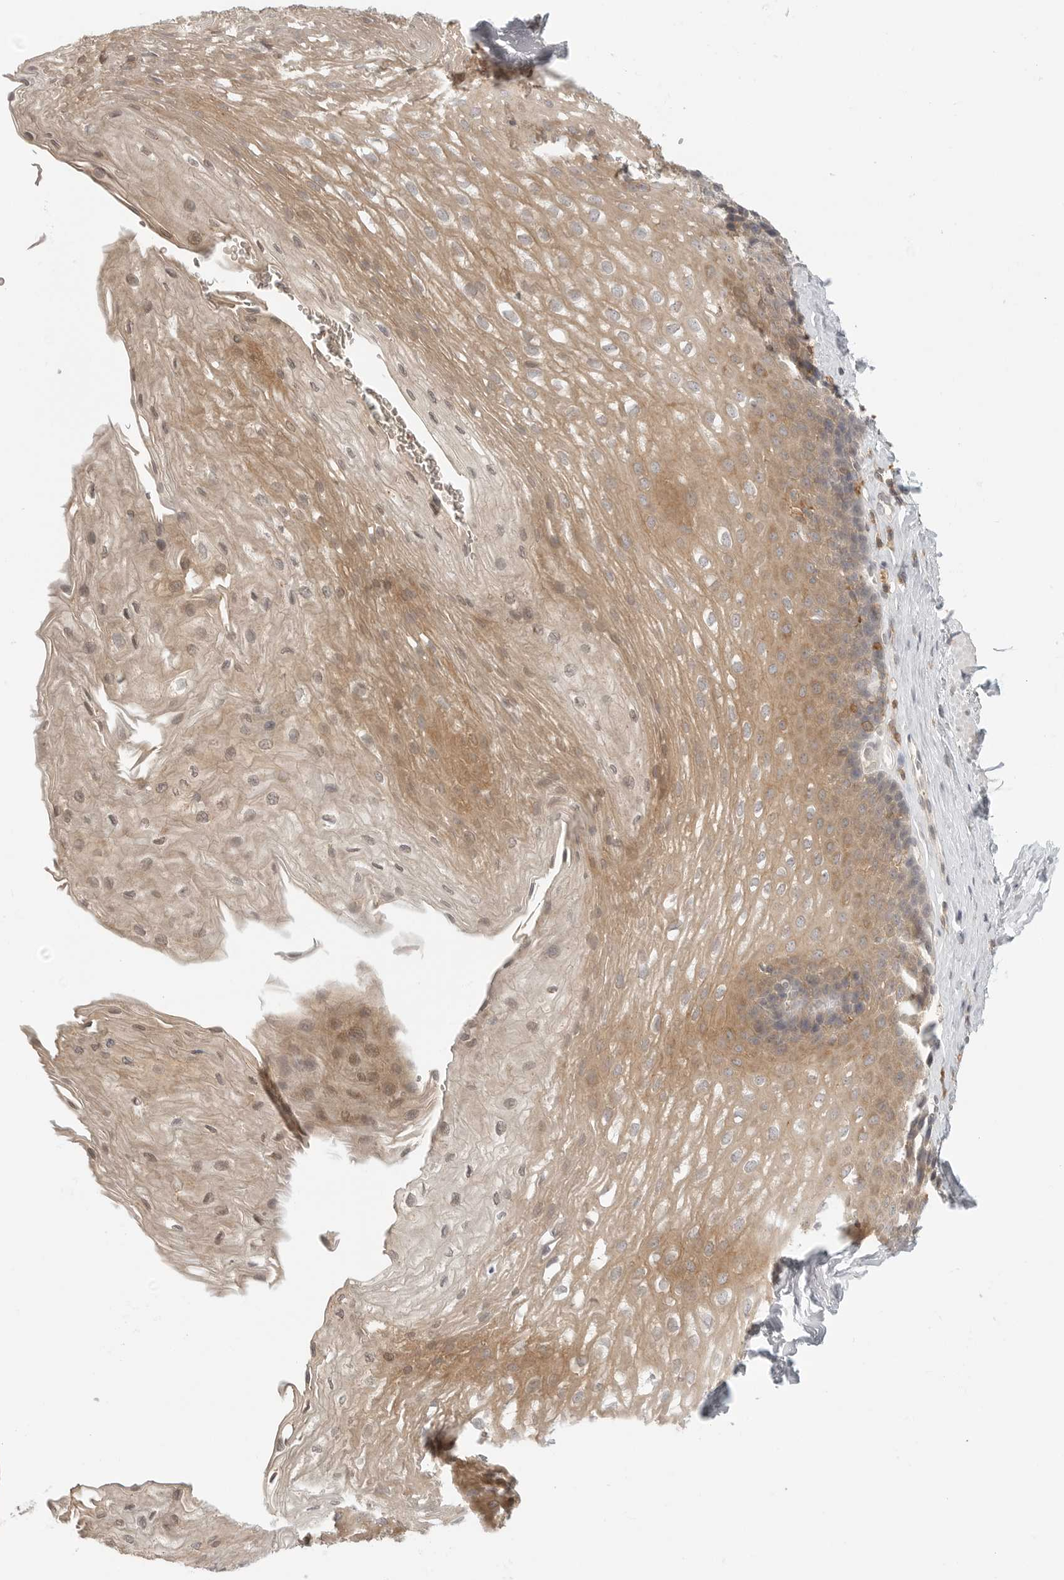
{"staining": {"intensity": "moderate", "quantity": ">75%", "location": "cytoplasmic/membranous,nuclear"}, "tissue": "esophagus", "cell_type": "Squamous epithelial cells", "image_type": "normal", "snomed": [{"axis": "morphology", "description": "Normal tissue, NOS"}, {"axis": "topography", "description": "Esophagus"}], "caption": "Immunohistochemistry of normal esophagus displays medium levels of moderate cytoplasmic/membranous,nuclear positivity in about >75% of squamous epithelial cells. (IHC, brightfield microscopy, high magnification).", "gene": "DBNL", "patient": {"sex": "female", "age": 66}}